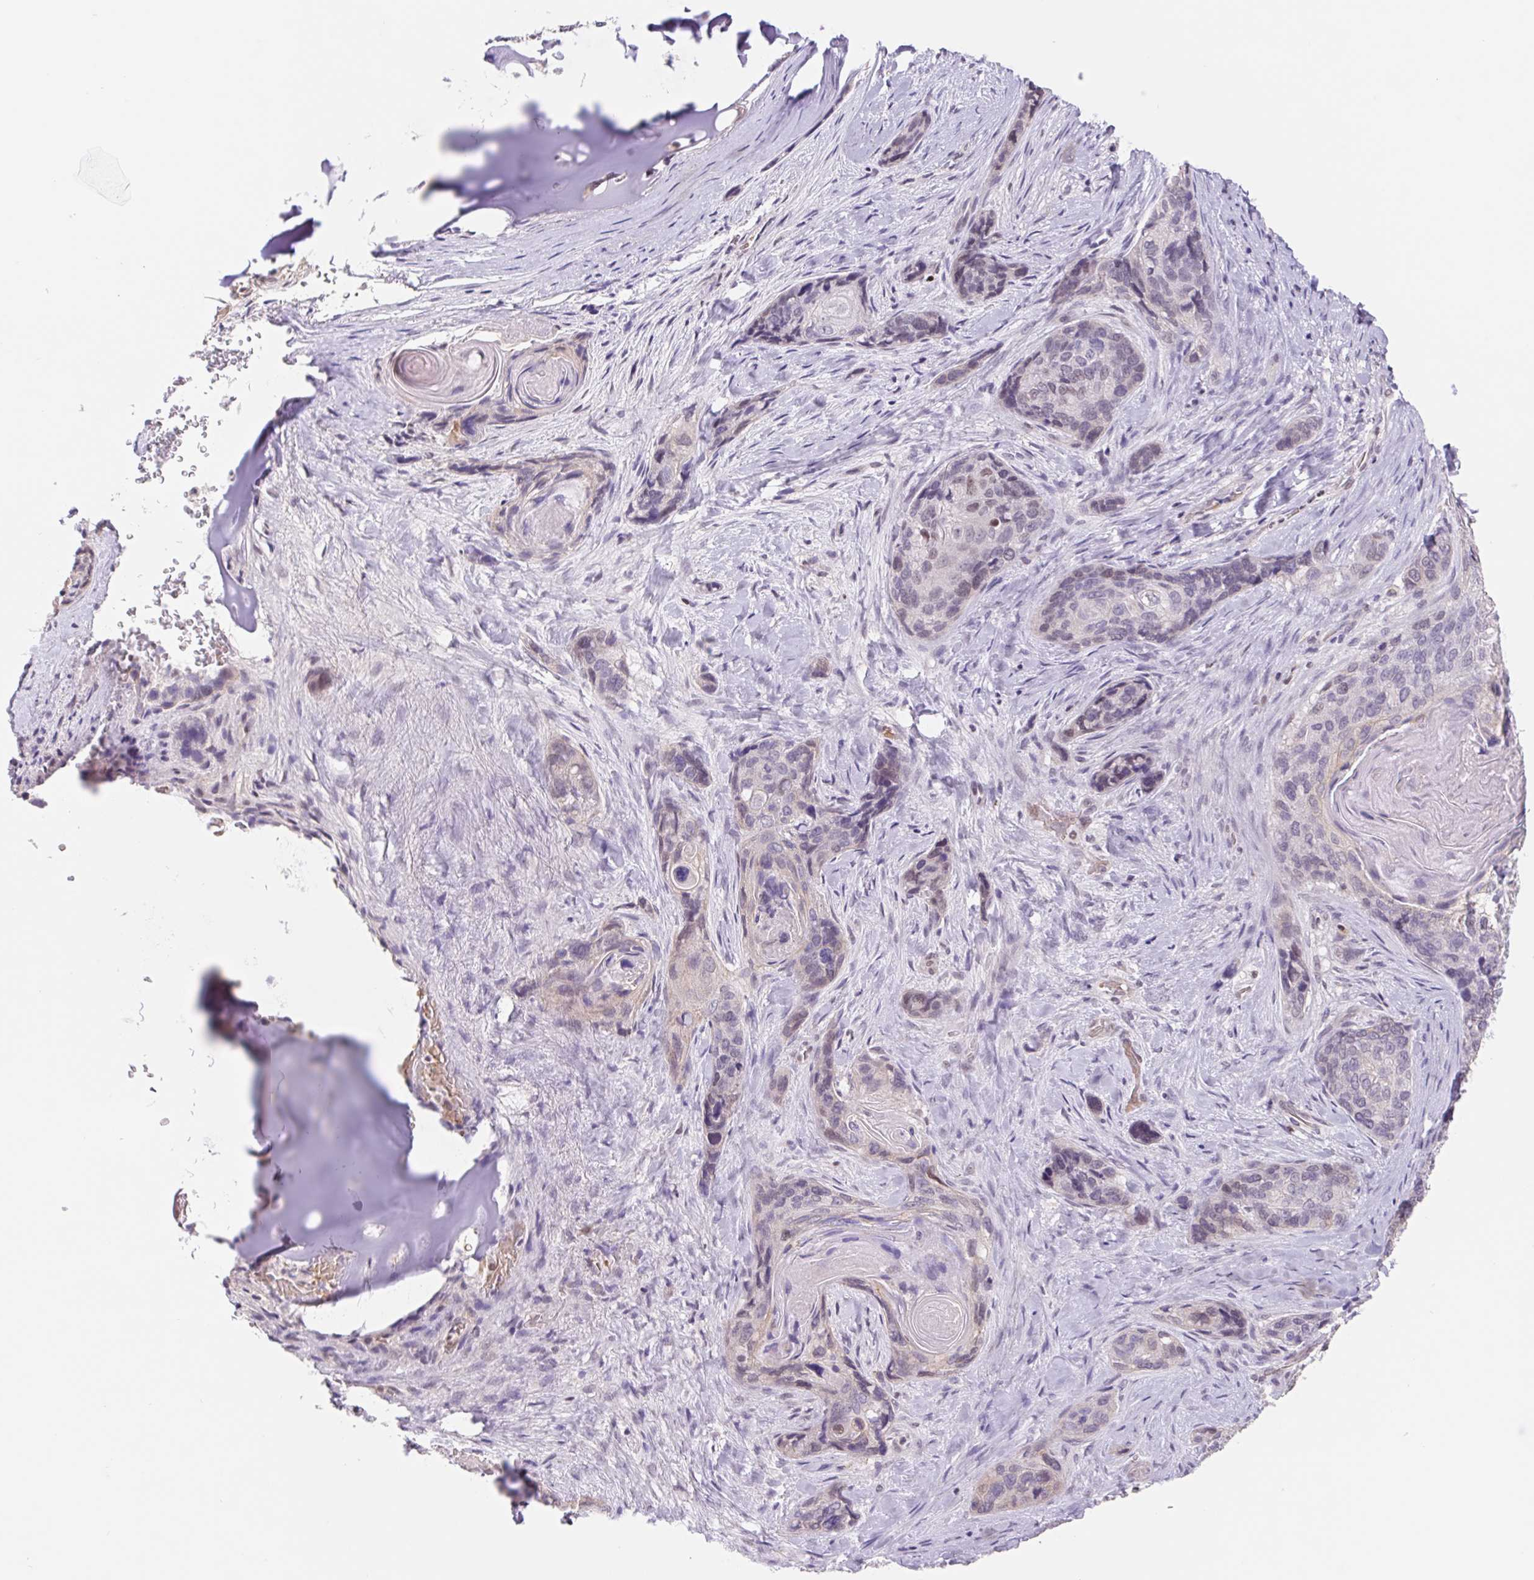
{"staining": {"intensity": "weak", "quantity": "<25%", "location": "cytoplasmic/membranous"}, "tissue": "lung cancer", "cell_type": "Tumor cells", "image_type": "cancer", "snomed": [{"axis": "morphology", "description": "Squamous cell carcinoma, NOS"}, {"axis": "morphology", "description": "Squamous cell carcinoma, metastatic, NOS"}, {"axis": "topography", "description": "Lymph node"}, {"axis": "topography", "description": "Lung"}], "caption": "Histopathology image shows no significant protein staining in tumor cells of lung cancer (squamous cell carcinoma).", "gene": "TRERF1", "patient": {"sex": "male", "age": 41}}